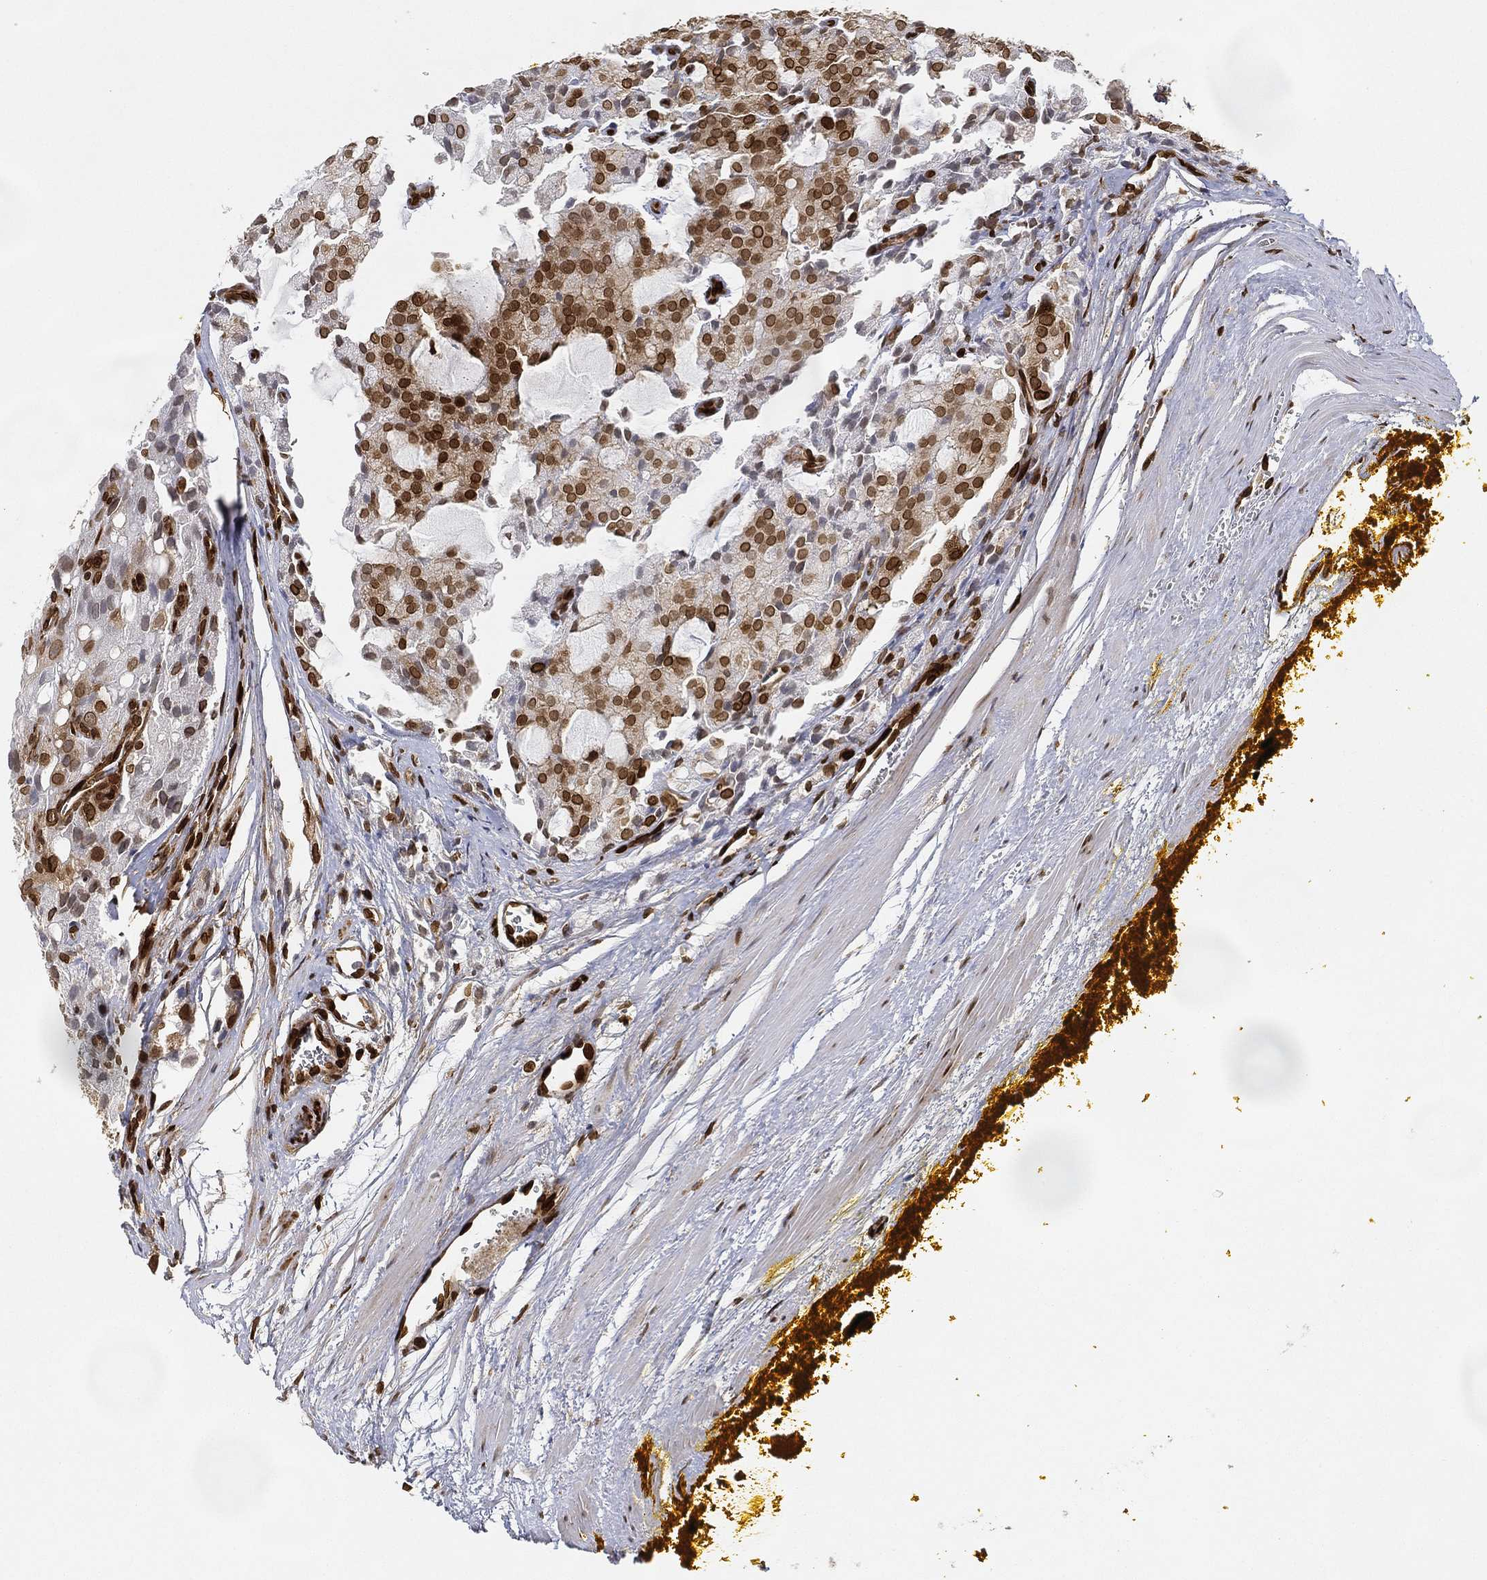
{"staining": {"intensity": "moderate", "quantity": ">75%", "location": "nuclear"}, "tissue": "prostate cancer", "cell_type": "Tumor cells", "image_type": "cancer", "snomed": [{"axis": "morphology", "description": "Adenocarcinoma, NOS"}, {"axis": "topography", "description": "Prostate and seminal vesicle, NOS"}, {"axis": "topography", "description": "Prostate"}], "caption": "Tumor cells show medium levels of moderate nuclear staining in about >75% of cells in prostate cancer.", "gene": "LMNB1", "patient": {"sex": "male", "age": 67}}